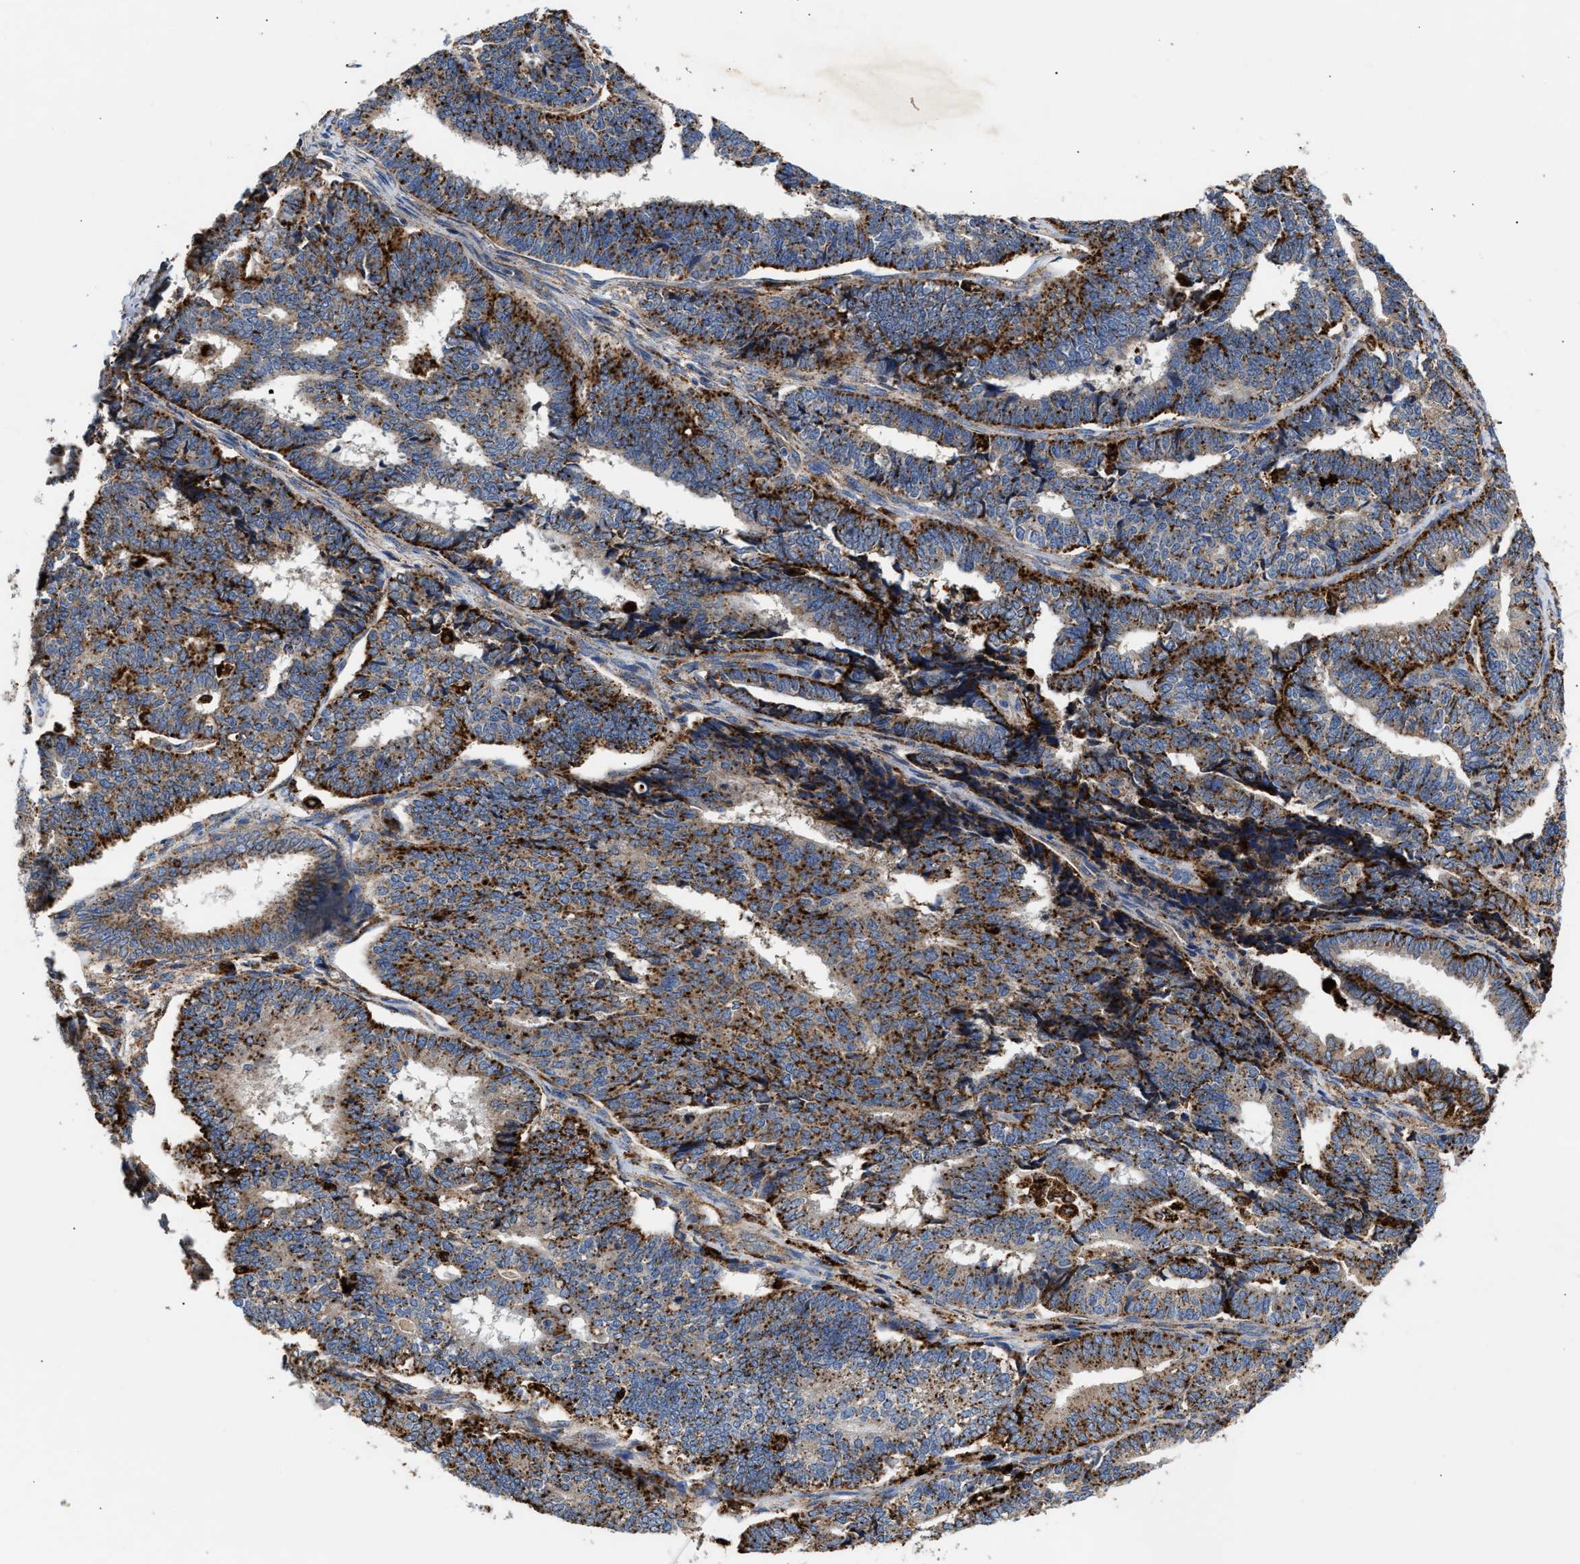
{"staining": {"intensity": "strong", "quantity": ">75%", "location": "cytoplasmic/membranous"}, "tissue": "endometrial cancer", "cell_type": "Tumor cells", "image_type": "cancer", "snomed": [{"axis": "morphology", "description": "Adenocarcinoma, NOS"}, {"axis": "topography", "description": "Endometrium"}], "caption": "Immunohistochemical staining of human endometrial cancer (adenocarcinoma) displays strong cytoplasmic/membranous protein expression in about >75% of tumor cells.", "gene": "CCDC146", "patient": {"sex": "female", "age": 70}}